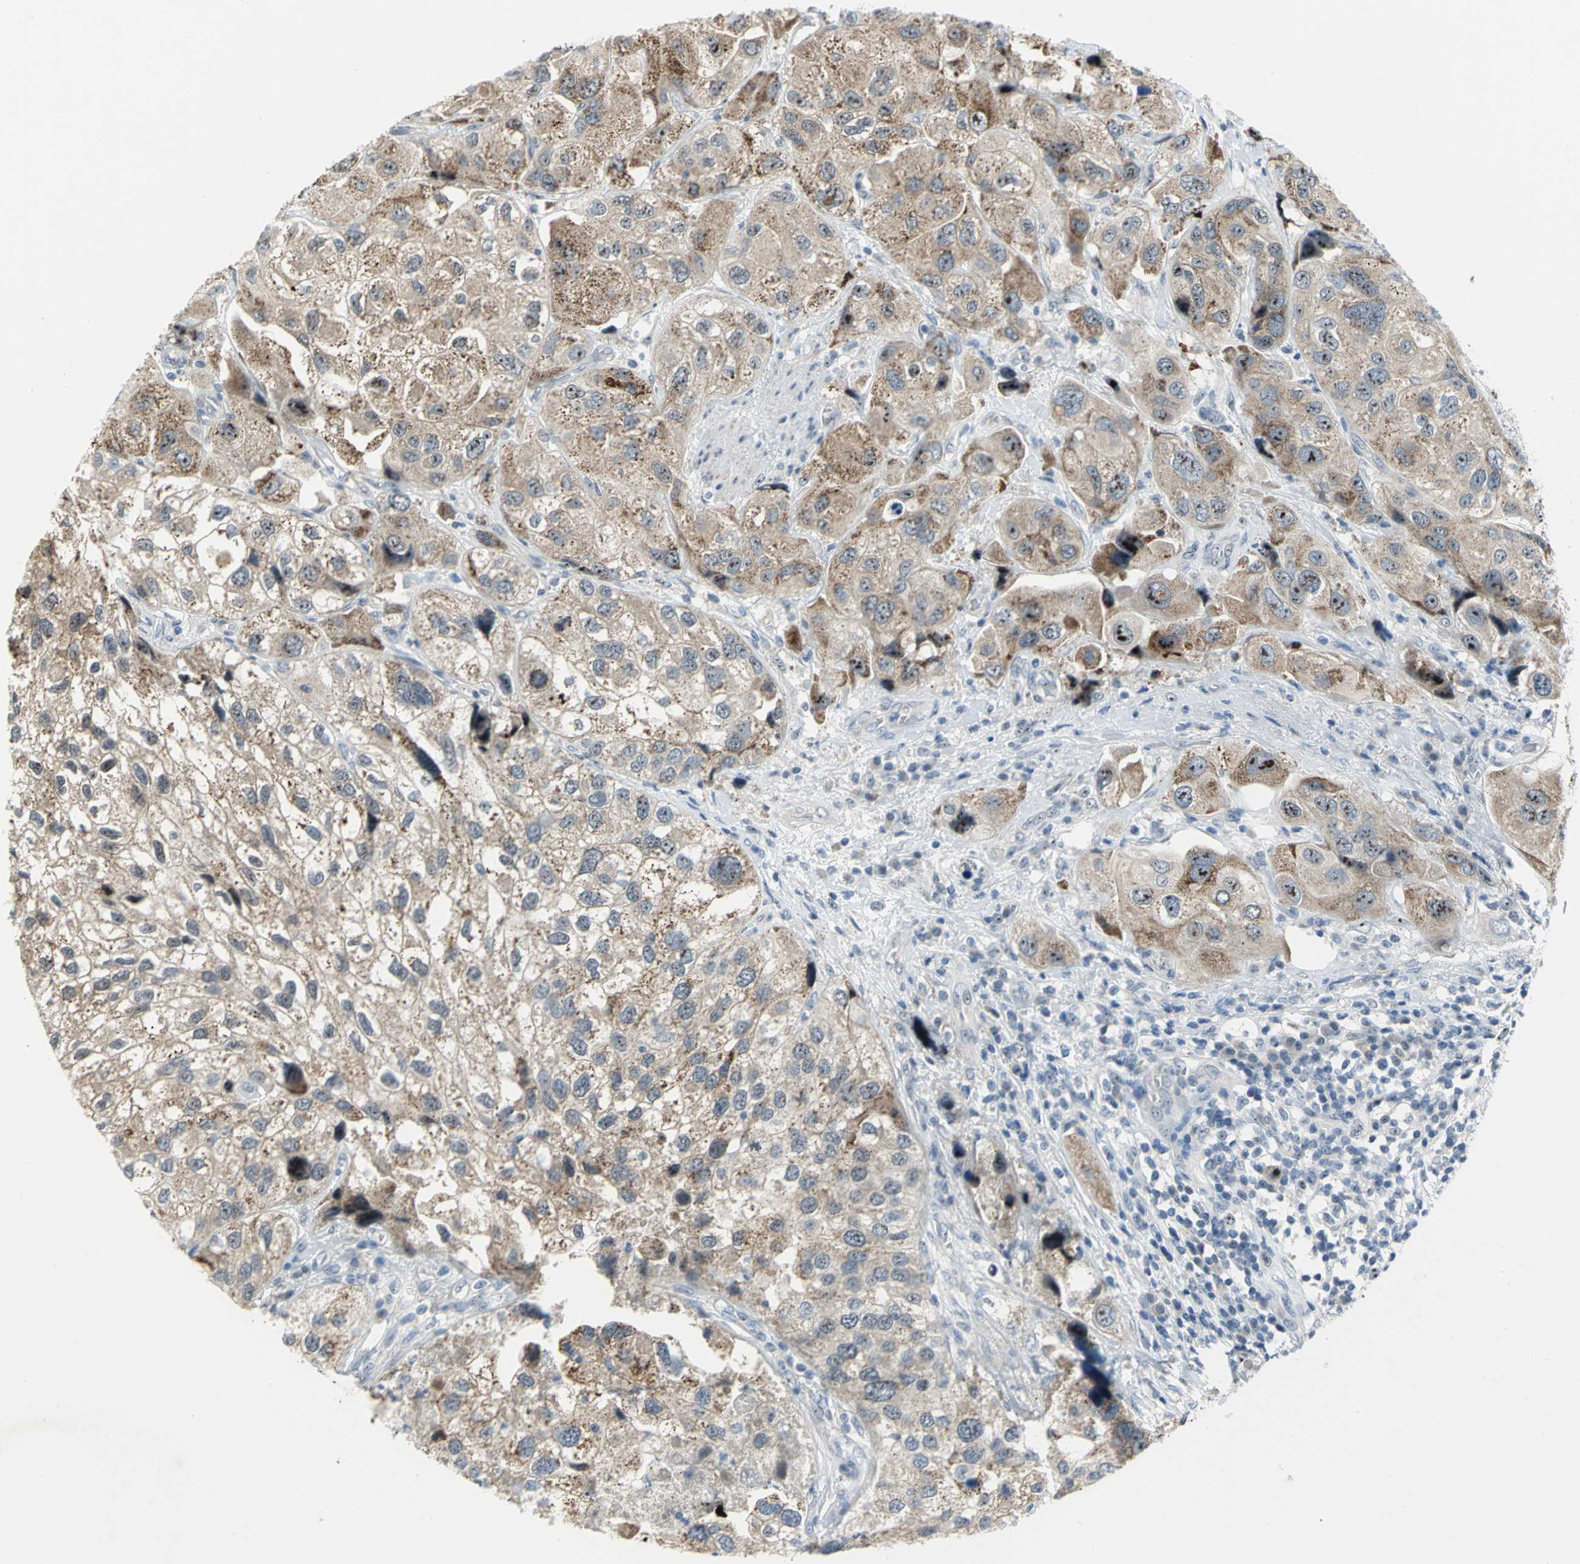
{"staining": {"intensity": "strong", "quantity": ">75%", "location": "nuclear"}, "tissue": "urothelial cancer", "cell_type": "Tumor cells", "image_type": "cancer", "snomed": [{"axis": "morphology", "description": "Urothelial carcinoma, High grade"}, {"axis": "topography", "description": "Urinary bladder"}], "caption": "Tumor cells display high levels of strong nuclear expression in about >75% of cells in high-grade urothelial carcinoma.", "gene": "MYBBP1A", "patient": {"sex": "female", "age": 64}}